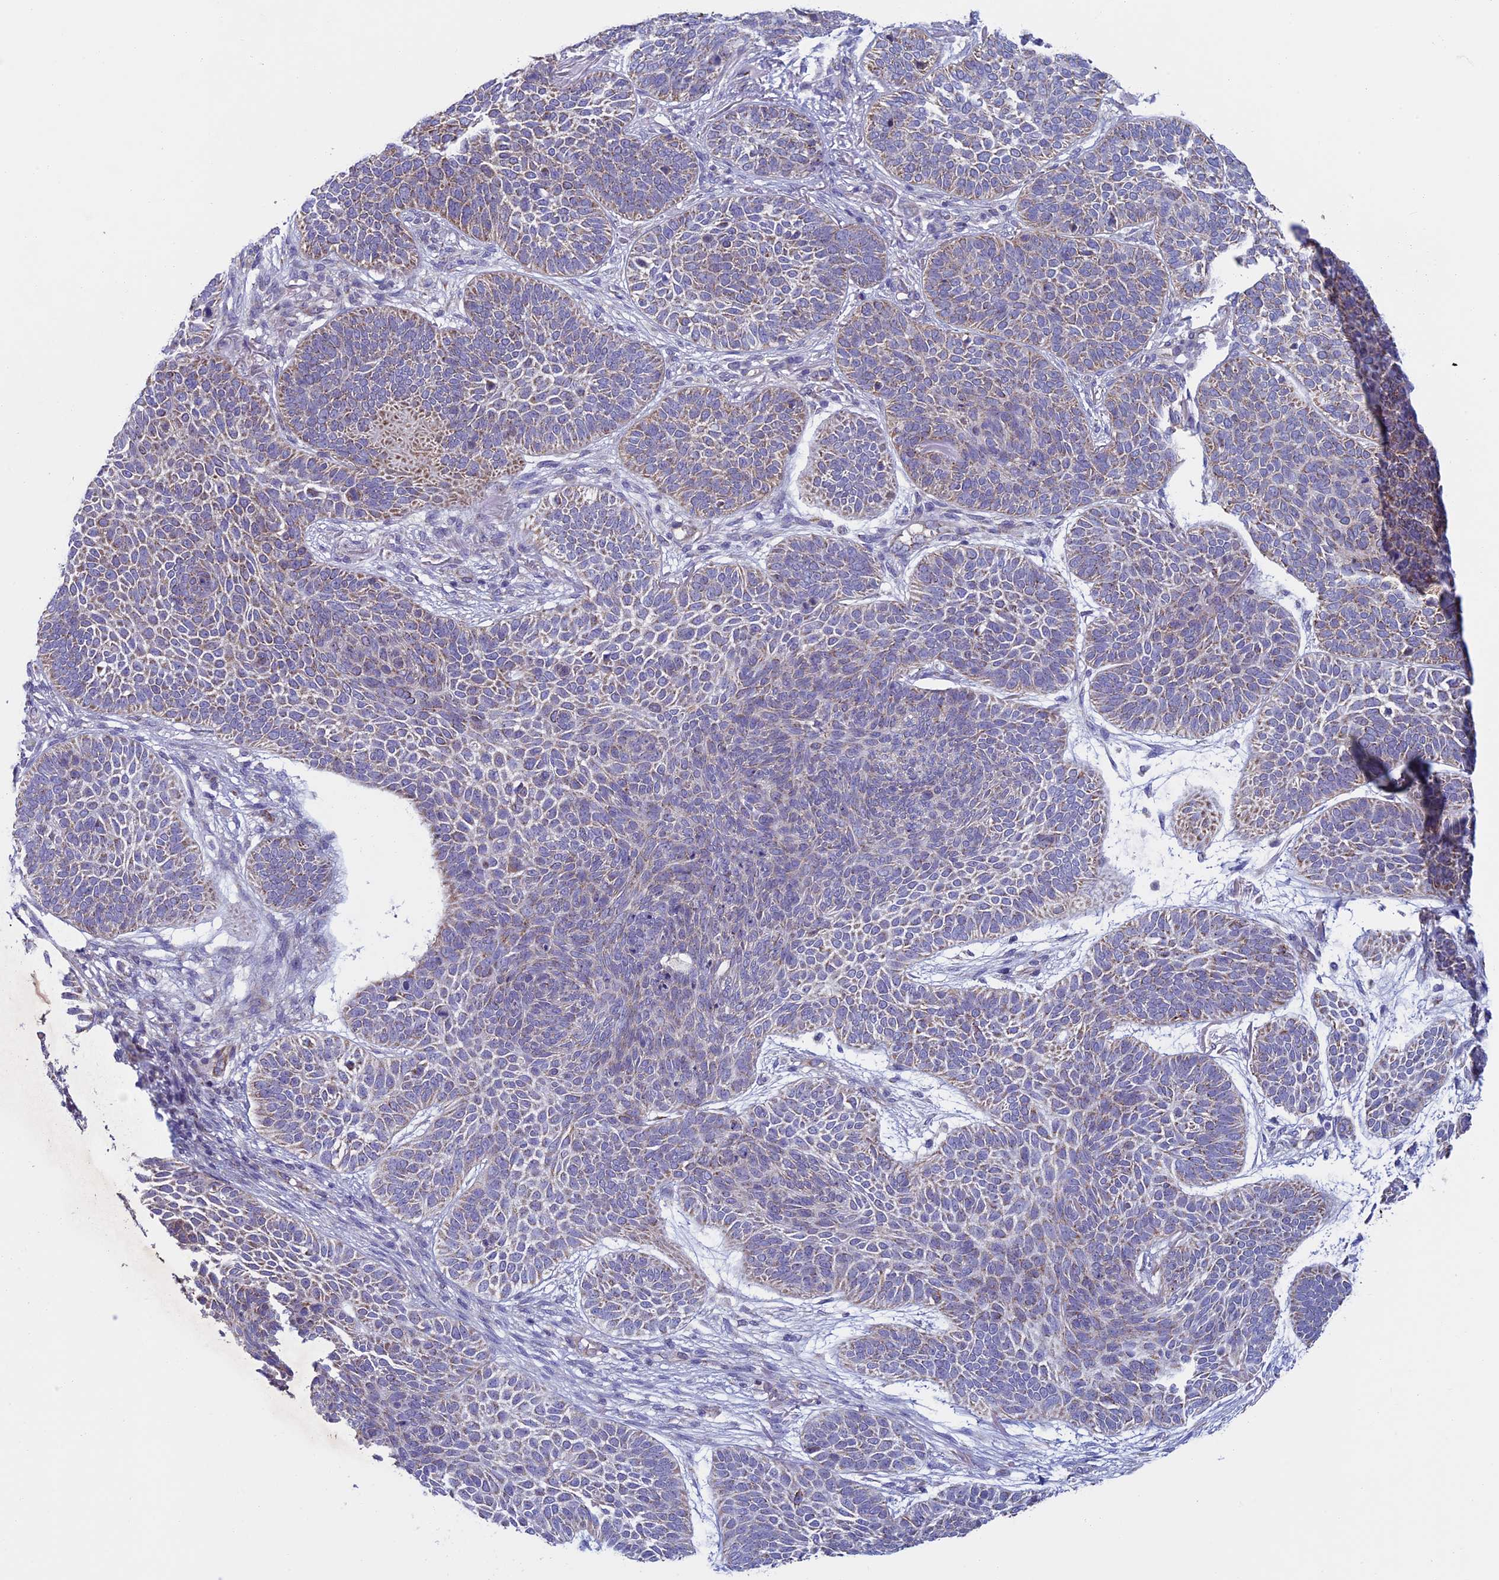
{"staining": {"intensity": "weak", "quantity": "25%-75%", "location": "cytoplasmic/membranous"}, "tissue": "skin cancer", "cell_type": "Tumor cells", "image_type": "cancer", "snomed": [{"axis": "morphology", "description": "Basal cell carcinoma"}, {"axis": "topography", "description": "Skin"}], "caption": "The image displays a brown stain indicating the presence of a protein in the cytoplasmic/membranous of tumor cells in skin cancer (basal cell carcinoma). The protein is shown in brown color, while the nuclei are stained blue.", "gene": "MFSD12", "patient": {"sex": "male", "age": 85}}